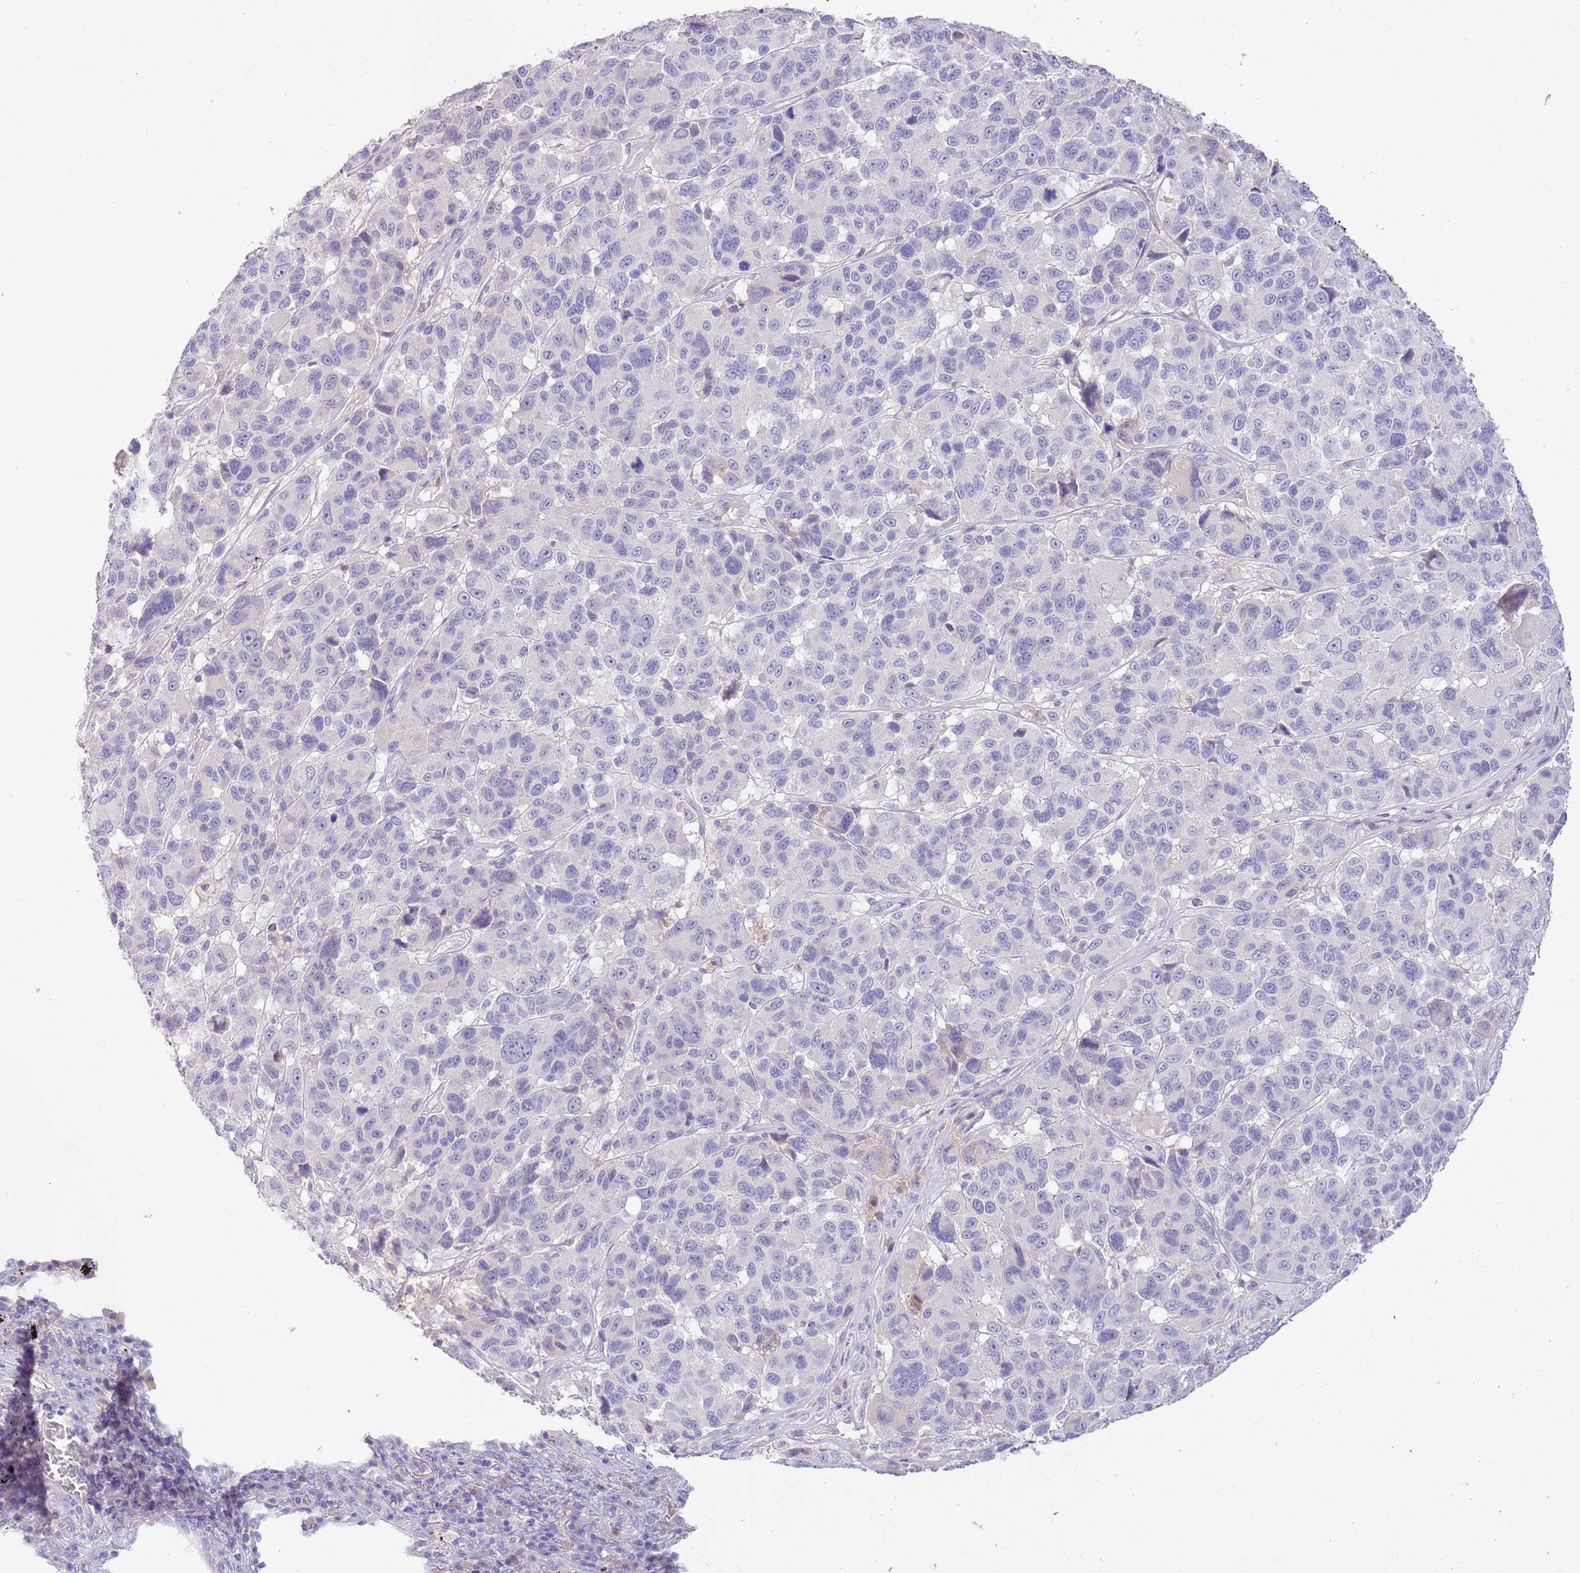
{"staining": {"intensity": "negative", "quantity": "none", "location": "none"}, "tissue": "melanoma", "cell_type": "Tumor cells", "image_type": "cancer", "snomed": [{"axis": "morphology", "description": "Malignant melanoma, NOS"}, {"axis": "topography", "description": "Skin"}], "caption": "The histopathology image demonstrates no staining of tumor cells in melanoma.", "gene": "IGFL4", "patient": {"sex": "female", "age": 66}}